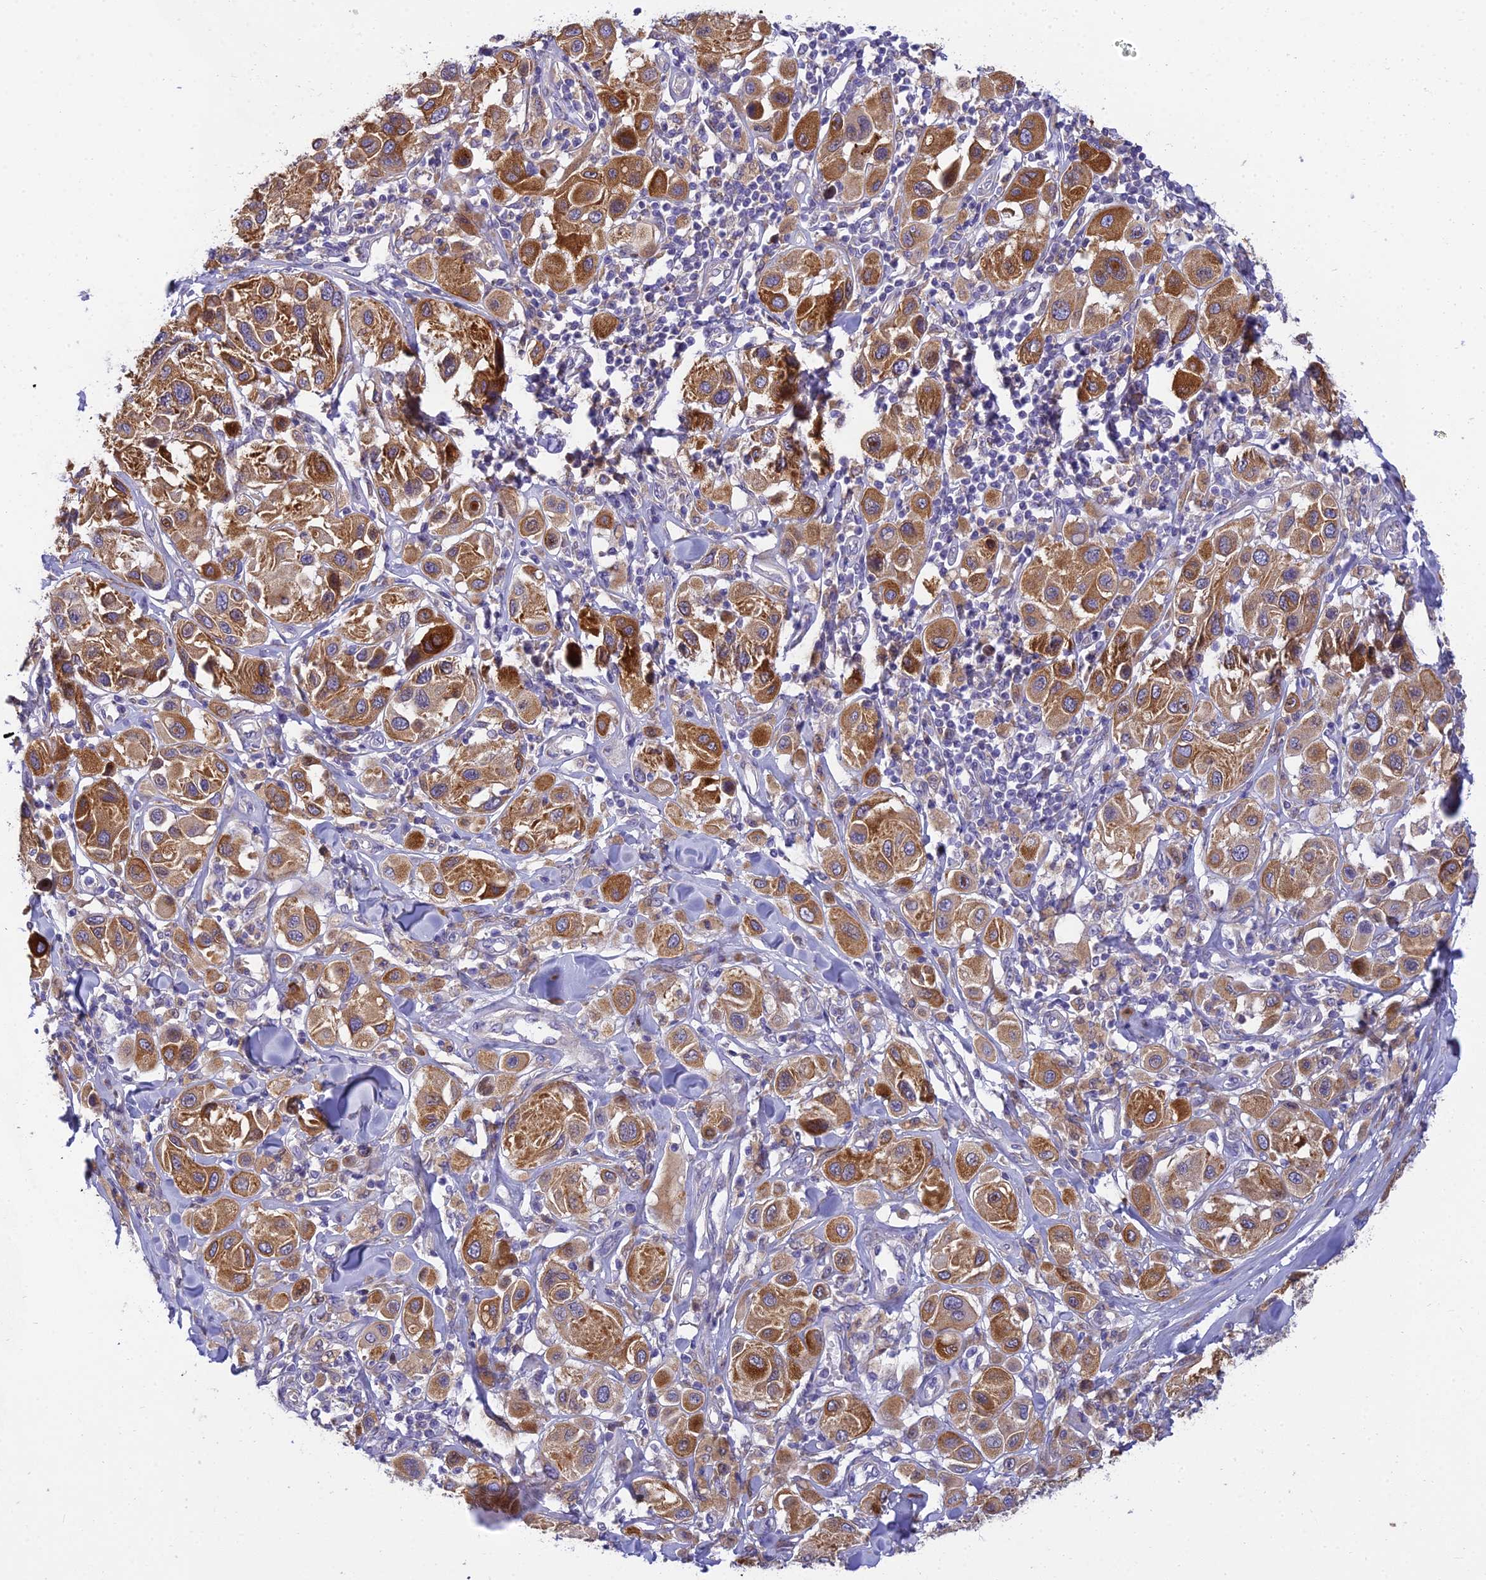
{"staining": {"intensity": "strong", "quantity": ">75%", "location": "cytoplasmic/membranous"}, "tissue": "melanoma", "cell_type": "Tumor cells", "image_type": "cancer", "snomed": [{"axis": "morphology", "description": "Malignant melanoma, Metastatic site"}, {"axis": "topography", "description": "Skin"}], "caption": "Tumor cells display high levels of strong cytoplasmic/membranous expression in about >75% of cells in melanoma. Nuclei are stained in blue.", "gene": "CLCN7", "patient": {"sex": "male", "age": 41}}